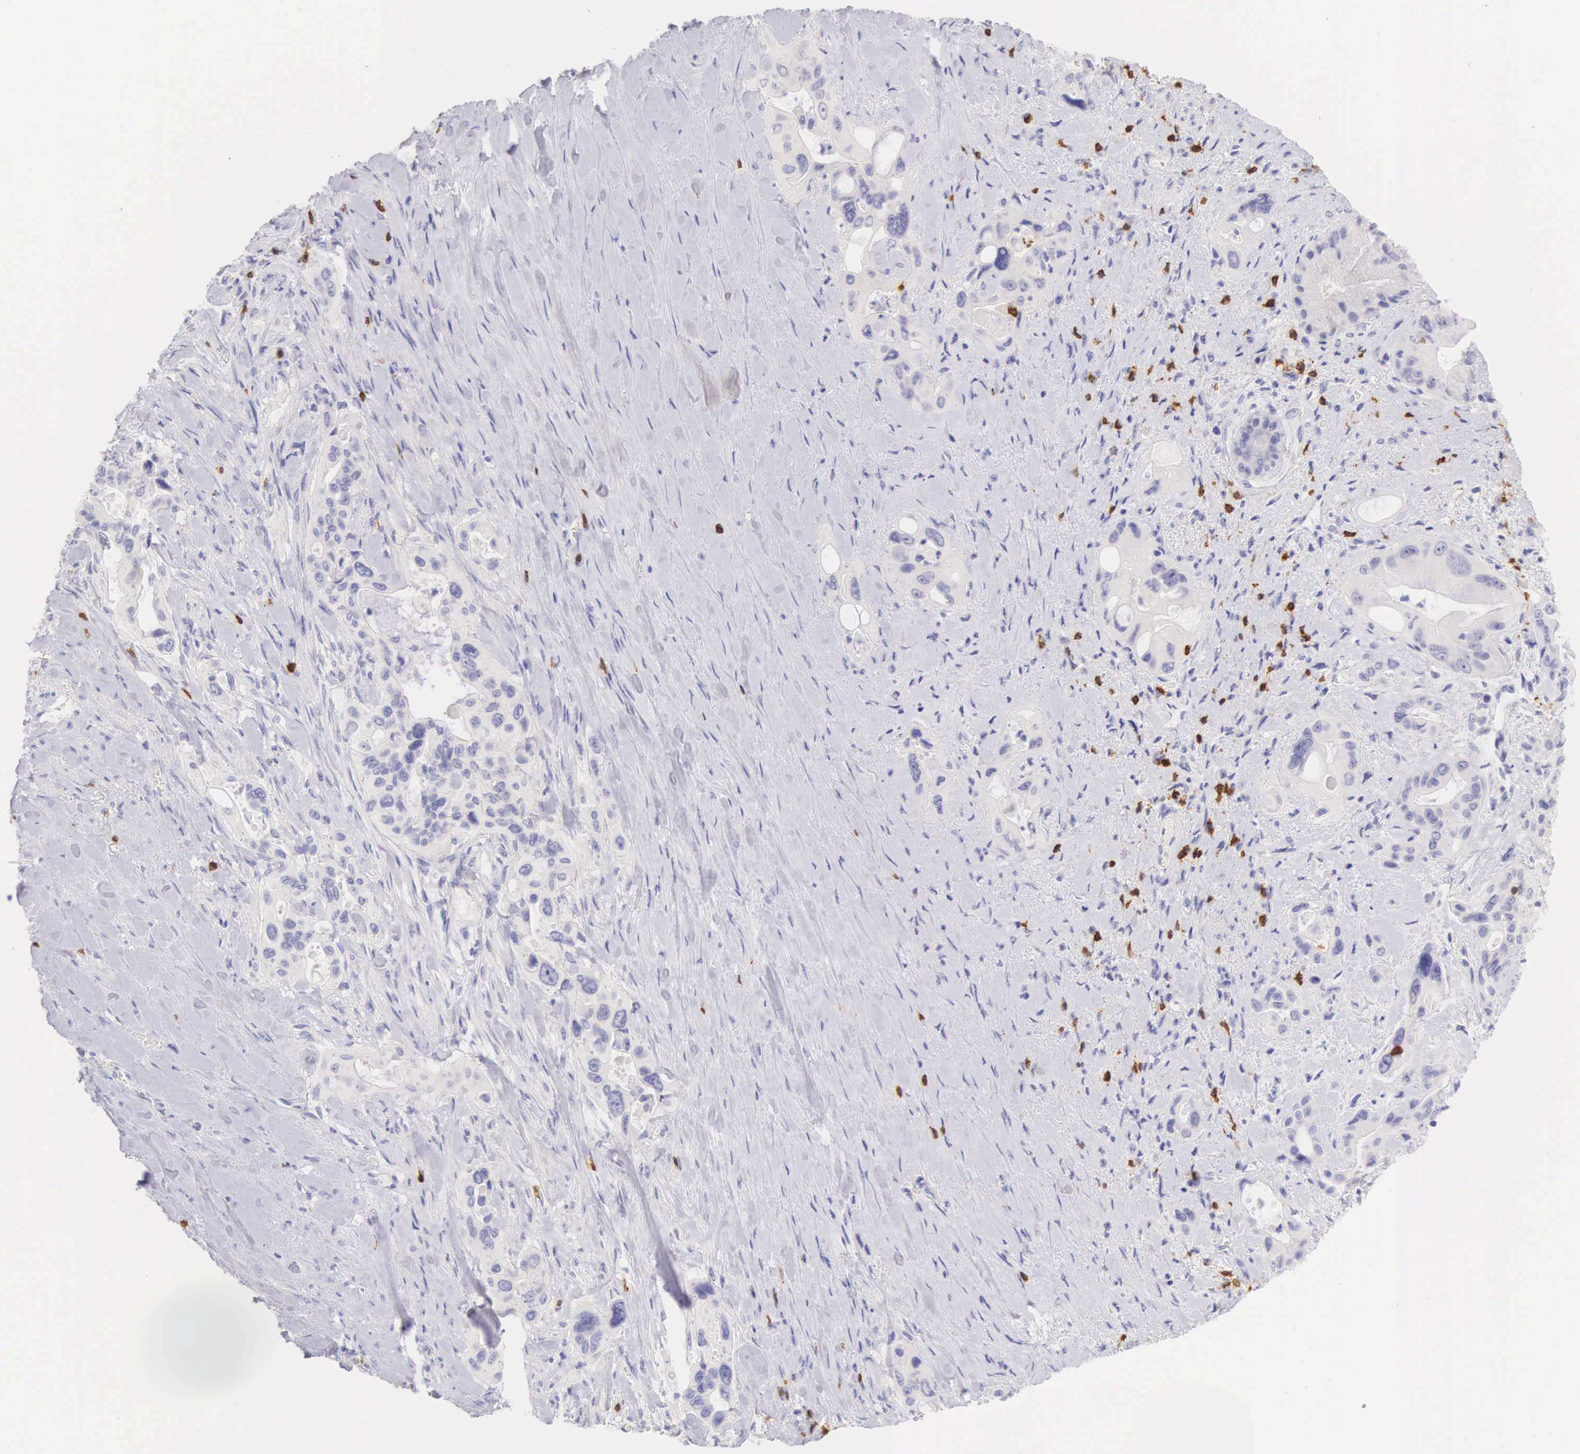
{"staining": {"intensity": "negative", "quantity": "none", "location": "none"}, "tissue": "pancreatic cancer", "cell_type": "Tumor cells", "image_type": "cancer", "snomed": [{"axis": "morphology", "description": "Adenocarcinoma, NOS"}, {"axis": "topography", "description": "Pancreas"}], "caption": "The histopathology image displays no staining of tumor cells in pancreatic cancer (adenocarcinoma).", "gene": "CD3E", "patient": {"sex": "male", "age": 77}}